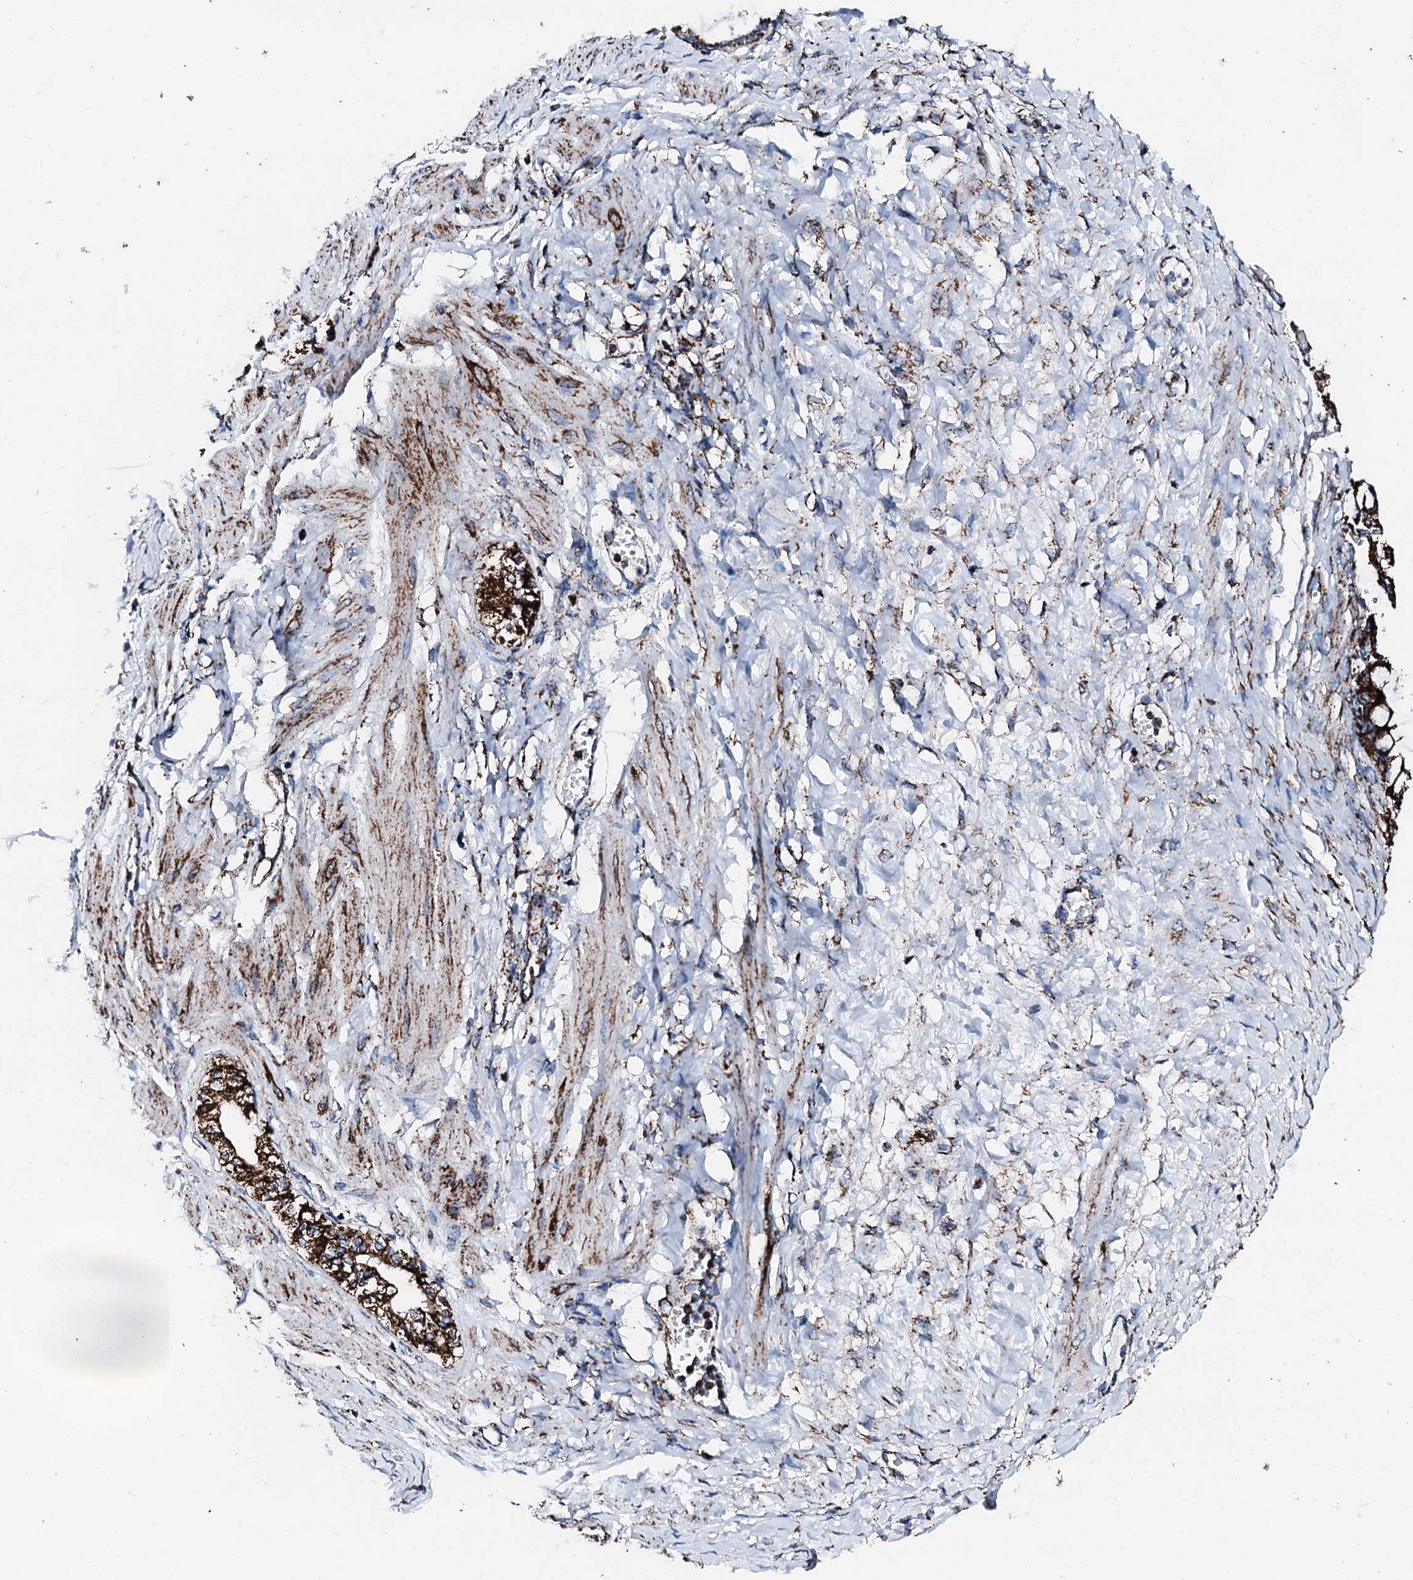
{"staining": {"intensity": "strong", "quantity": ">75%", "location": "cytoplasmic/membranous"}, "tissue": "ovarian cancer", "cell_type": "Tumor cells", "image_type": "cancer", "snomed": [{"axis": "morphology", "description": "Cystadenocarcinoma, mucinous, NOS"}, {"axis": "topography", "description": "Ovary"}], "caption": "IHC photomicrograph of human ovarian mucinous cystadenocarcinoma stained for a protein (brown), which shows high levels of strong cytoplasmic/membranous positivity in approximately >75% of tumor cells.", "gene": "HADH", "patient": {"sex": "female", "age": 73}}